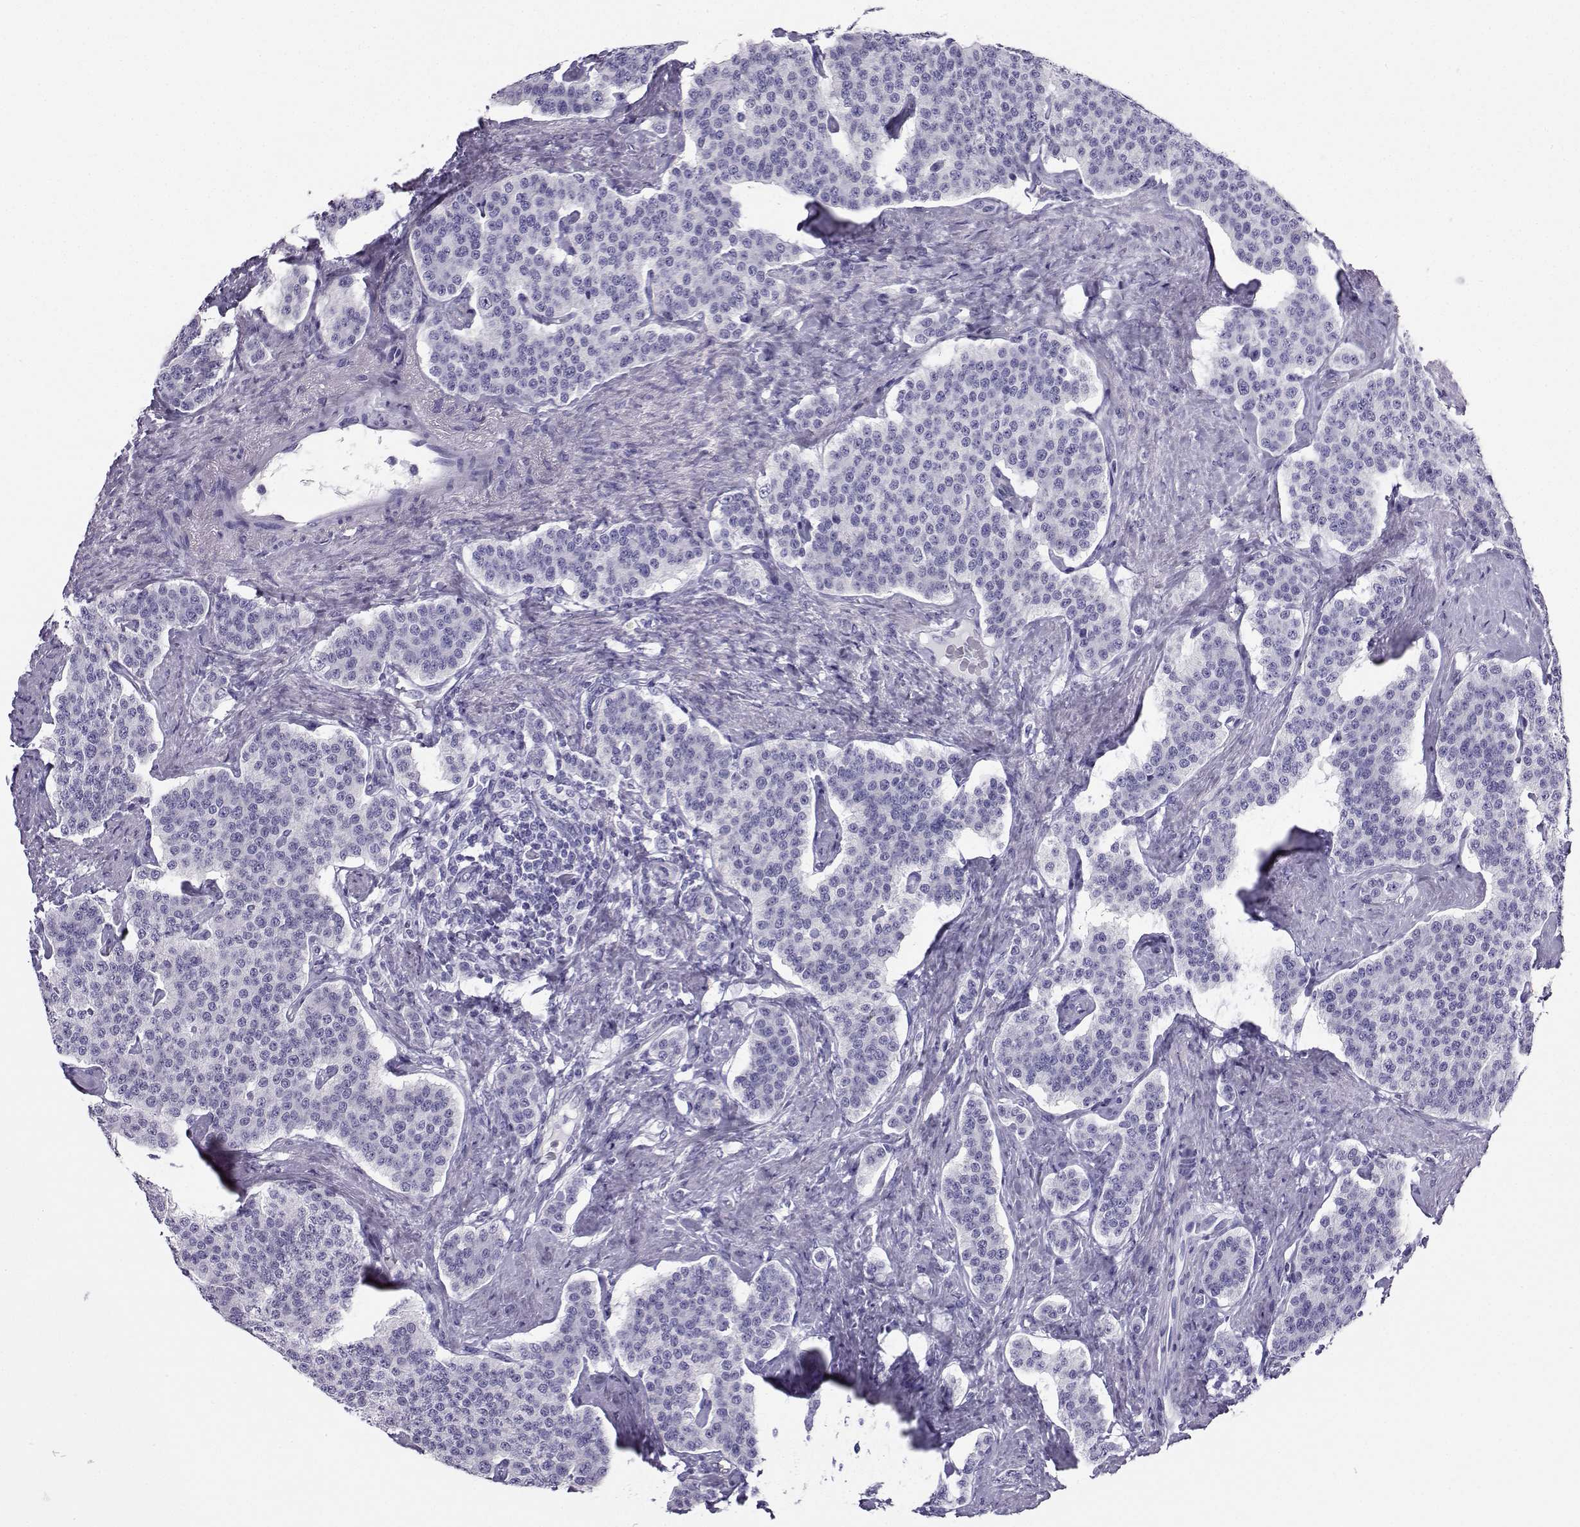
{"staining": {"intensity": "negative", "quantity": "none", "location": "none"}, "tissue": "carcinoid", "cell_type": "Tumor cells", "image_type": "cancer", "snomed": [{"axis": "morphology", "description": "Carcinoid, malignant, NOS"}, {"axis": "topography", "description": "Small intestine"}], "caption": "Carcinoid was stained to show a protein in brown. There is no significant staining in tumor cells. (Immunohistochemistry (ihc), brightfield microscopy, high magnification).", "gene": "CD109", "patient": {"sex": "female", "age": 58}}